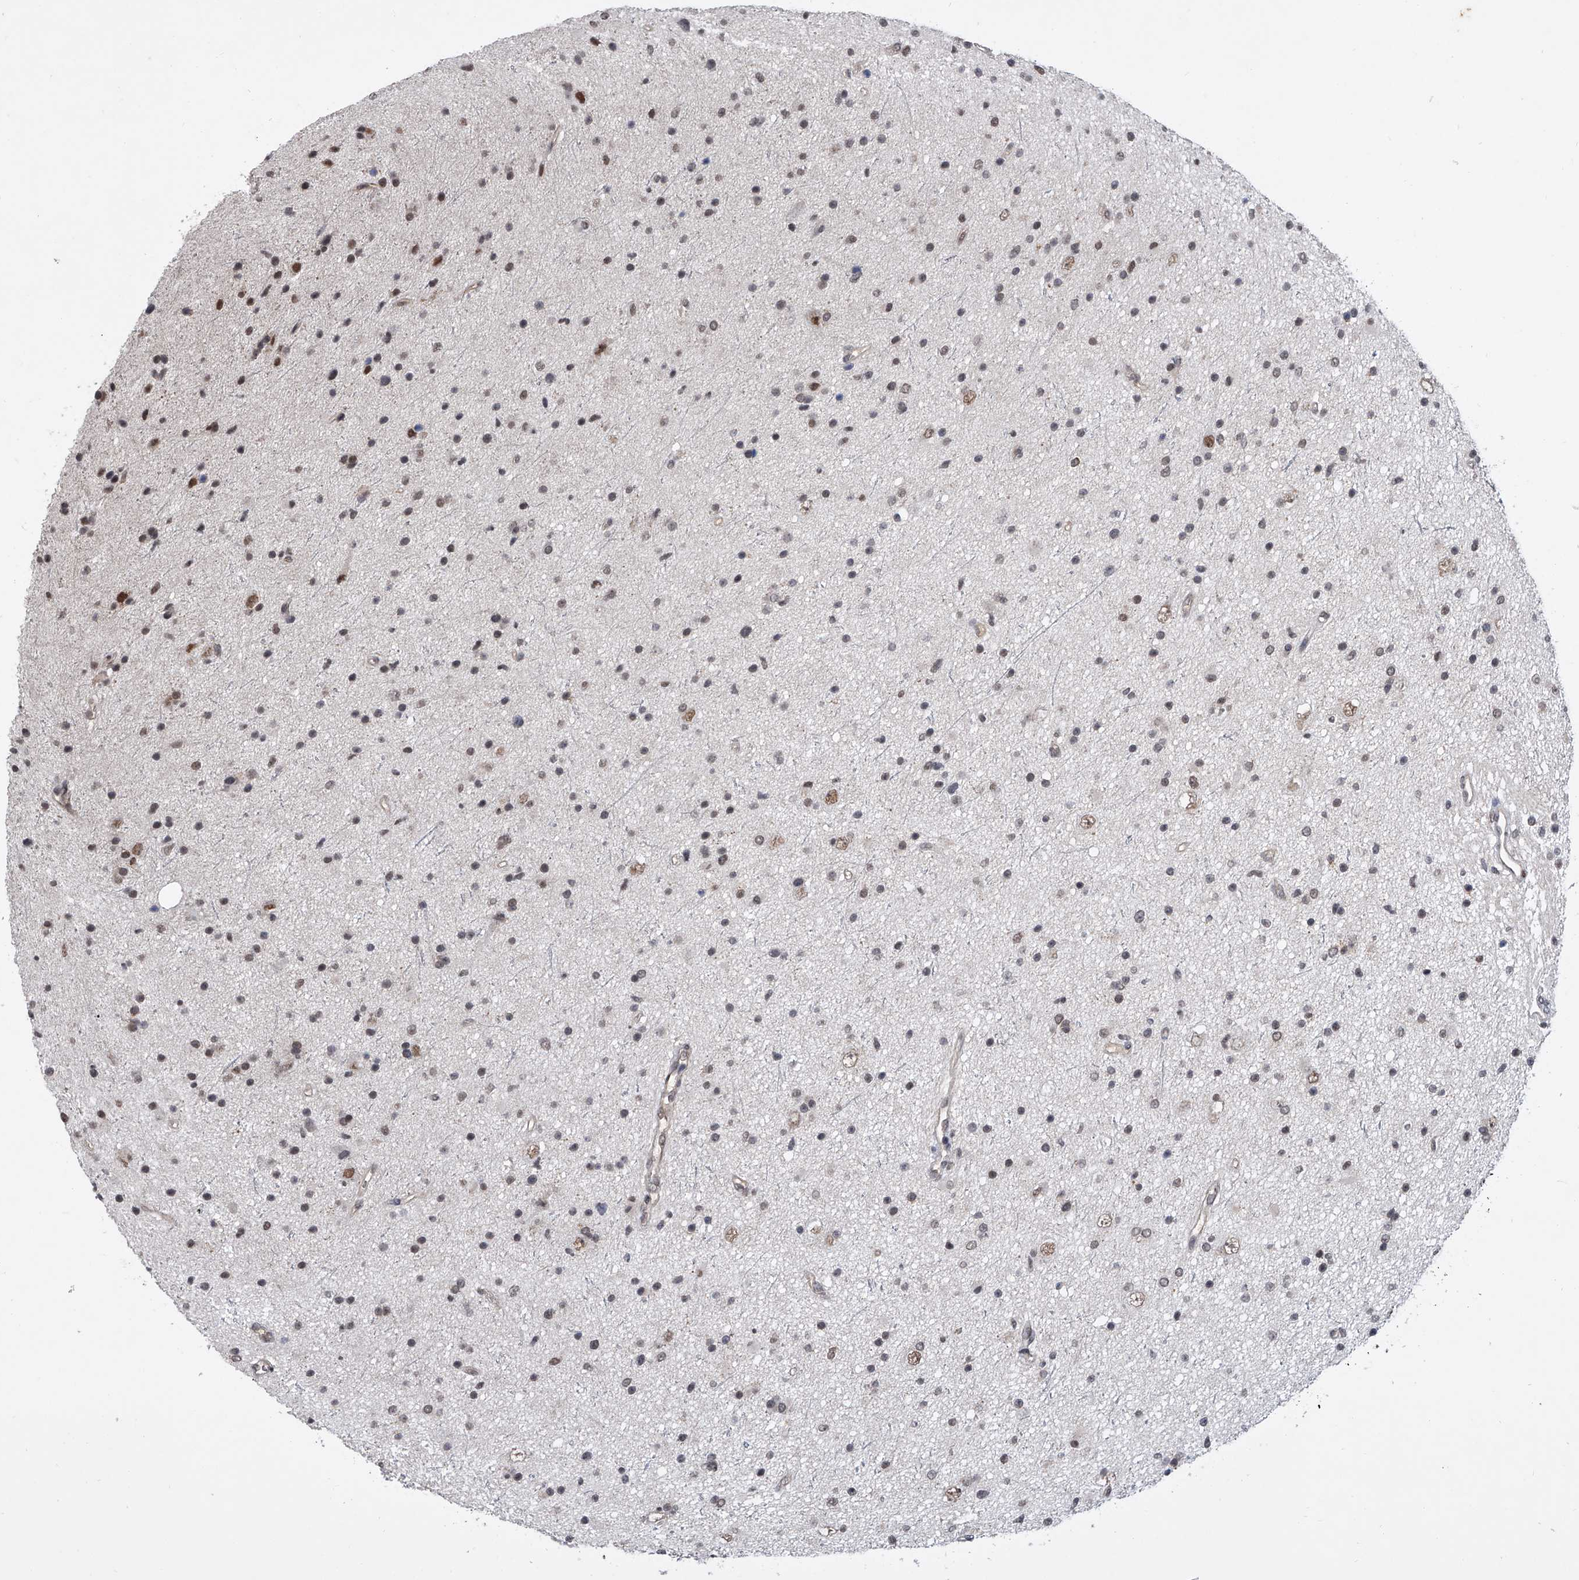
{"staining": {"intensity": "weak", "quantity": "<25%", "location": "nuclear"}, "tissue": "glioma", "cell_type": "Tumor cells", "image_type": "cancer", "snomed": [{"axis": "morphology", "description": "Glioma, malignant, Low grade"}, {"axis": "topography", "description": "Cerebral cortex"}], "caption": "Protein analysis of glioma reveals no significant expression in tumor cells.", "gene": "ZNF426", "patient": {"sex": "female", "age": 39}}